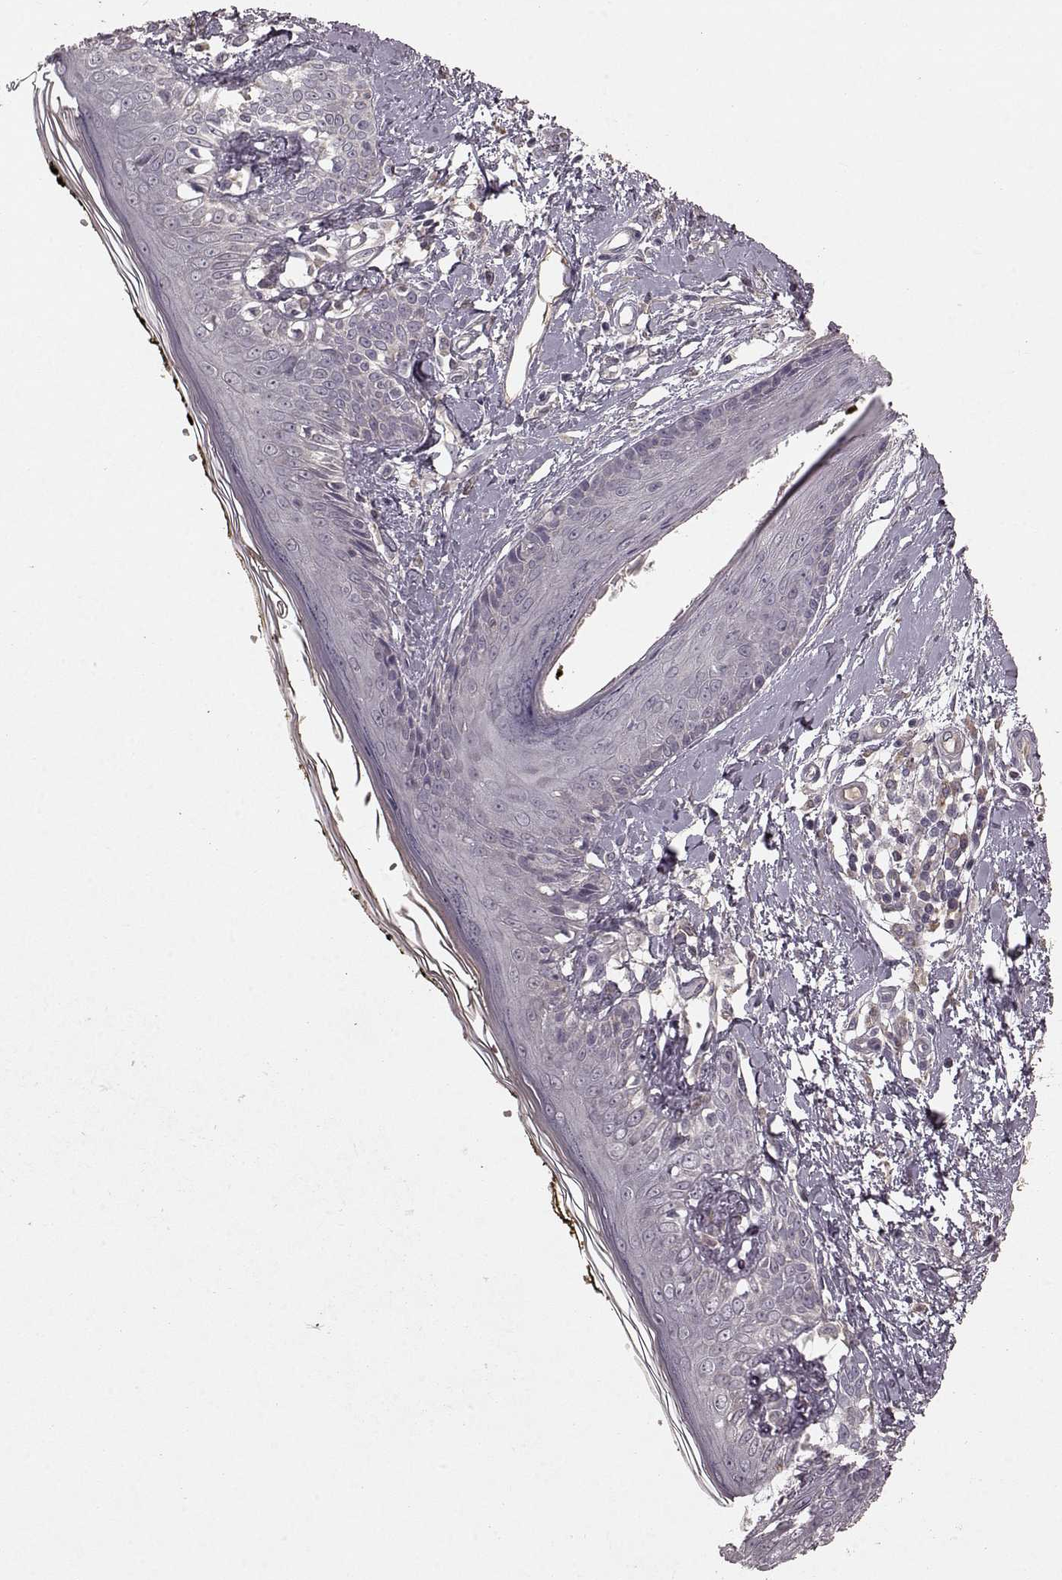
{"staining": {"intensity": "negative", "quantity": "none", "location": "none"}, "tissue": "skin", "cell_type": "Fibroblasts", "image_type": "normal", "snomed": [{"axis": "morphology", "description": "Normal tissue, NOS"}, {"axis": "topography", "description": "Skin"}], "caption": "This is a histopathology image of IHC staining of normal skin, which shows no staining in fibroblasts.", "gene": "SLC22A18", "patient": {"sex": "male", "age": 76}}